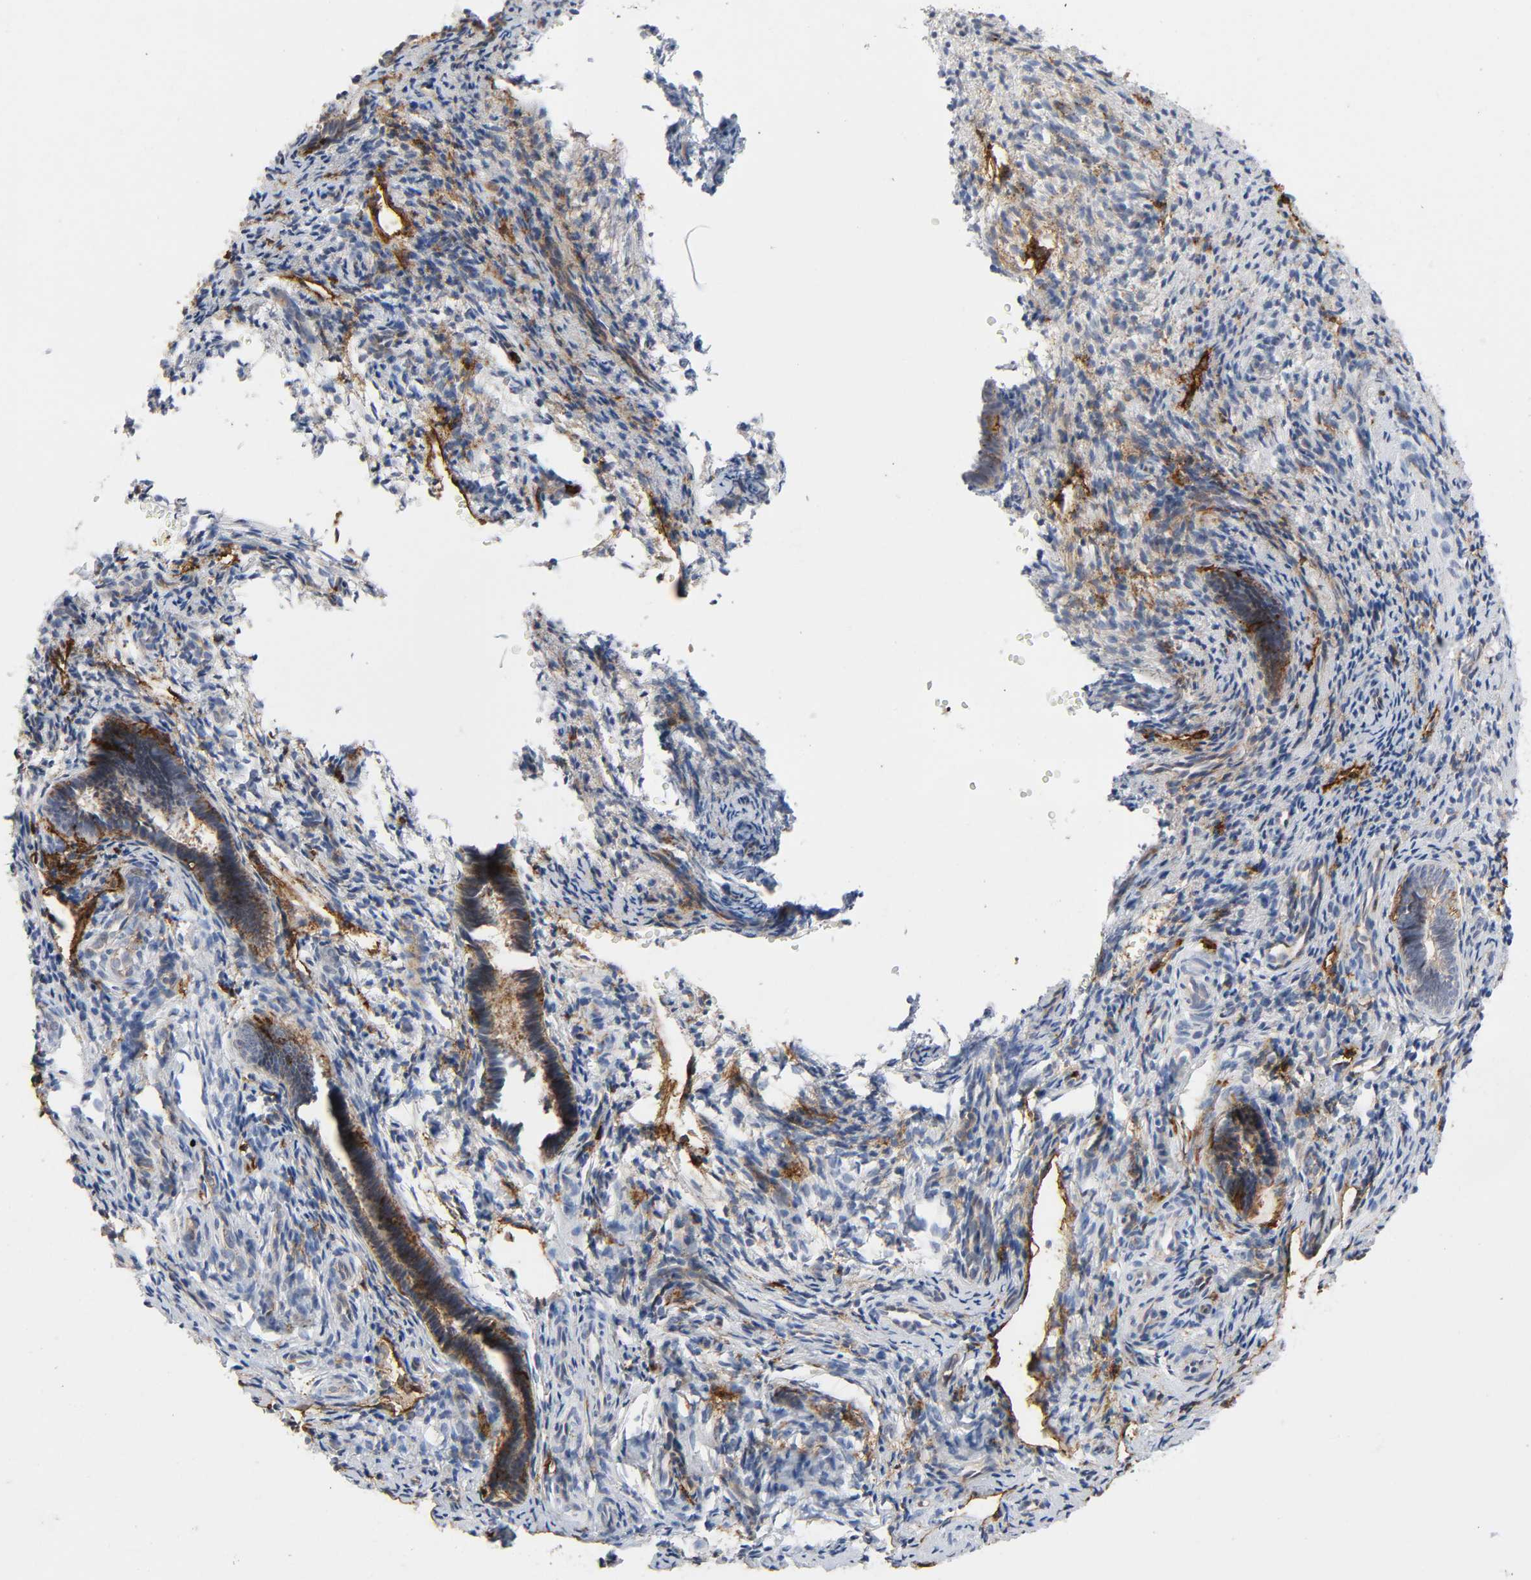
{"staining": {"intensity": "negative", "quantity": "none", "location": "none"}, "tissue": "endometrium", "cell_type": "Cells in endometrial stroma", "image_type": "normal", "snomed": [{"axis": "morphology", "description": "Normal tissue, NOS"}, {"axis": "topography", "description": "Endometrium"}], "caption": "This photomicrograph is of benign endometrium stained with IHC to label a protein in brown with the nuclei are counter-stained blue. There is no positivity in cells in endometrial stroma. The staining was performed using DAB to visualize the protein expression in brown, while the nuclei were stained in blue with hematoxylin (Magnification: 20x).", "gene": "LYN", "patient": {"sex": "female", "age": 27}}